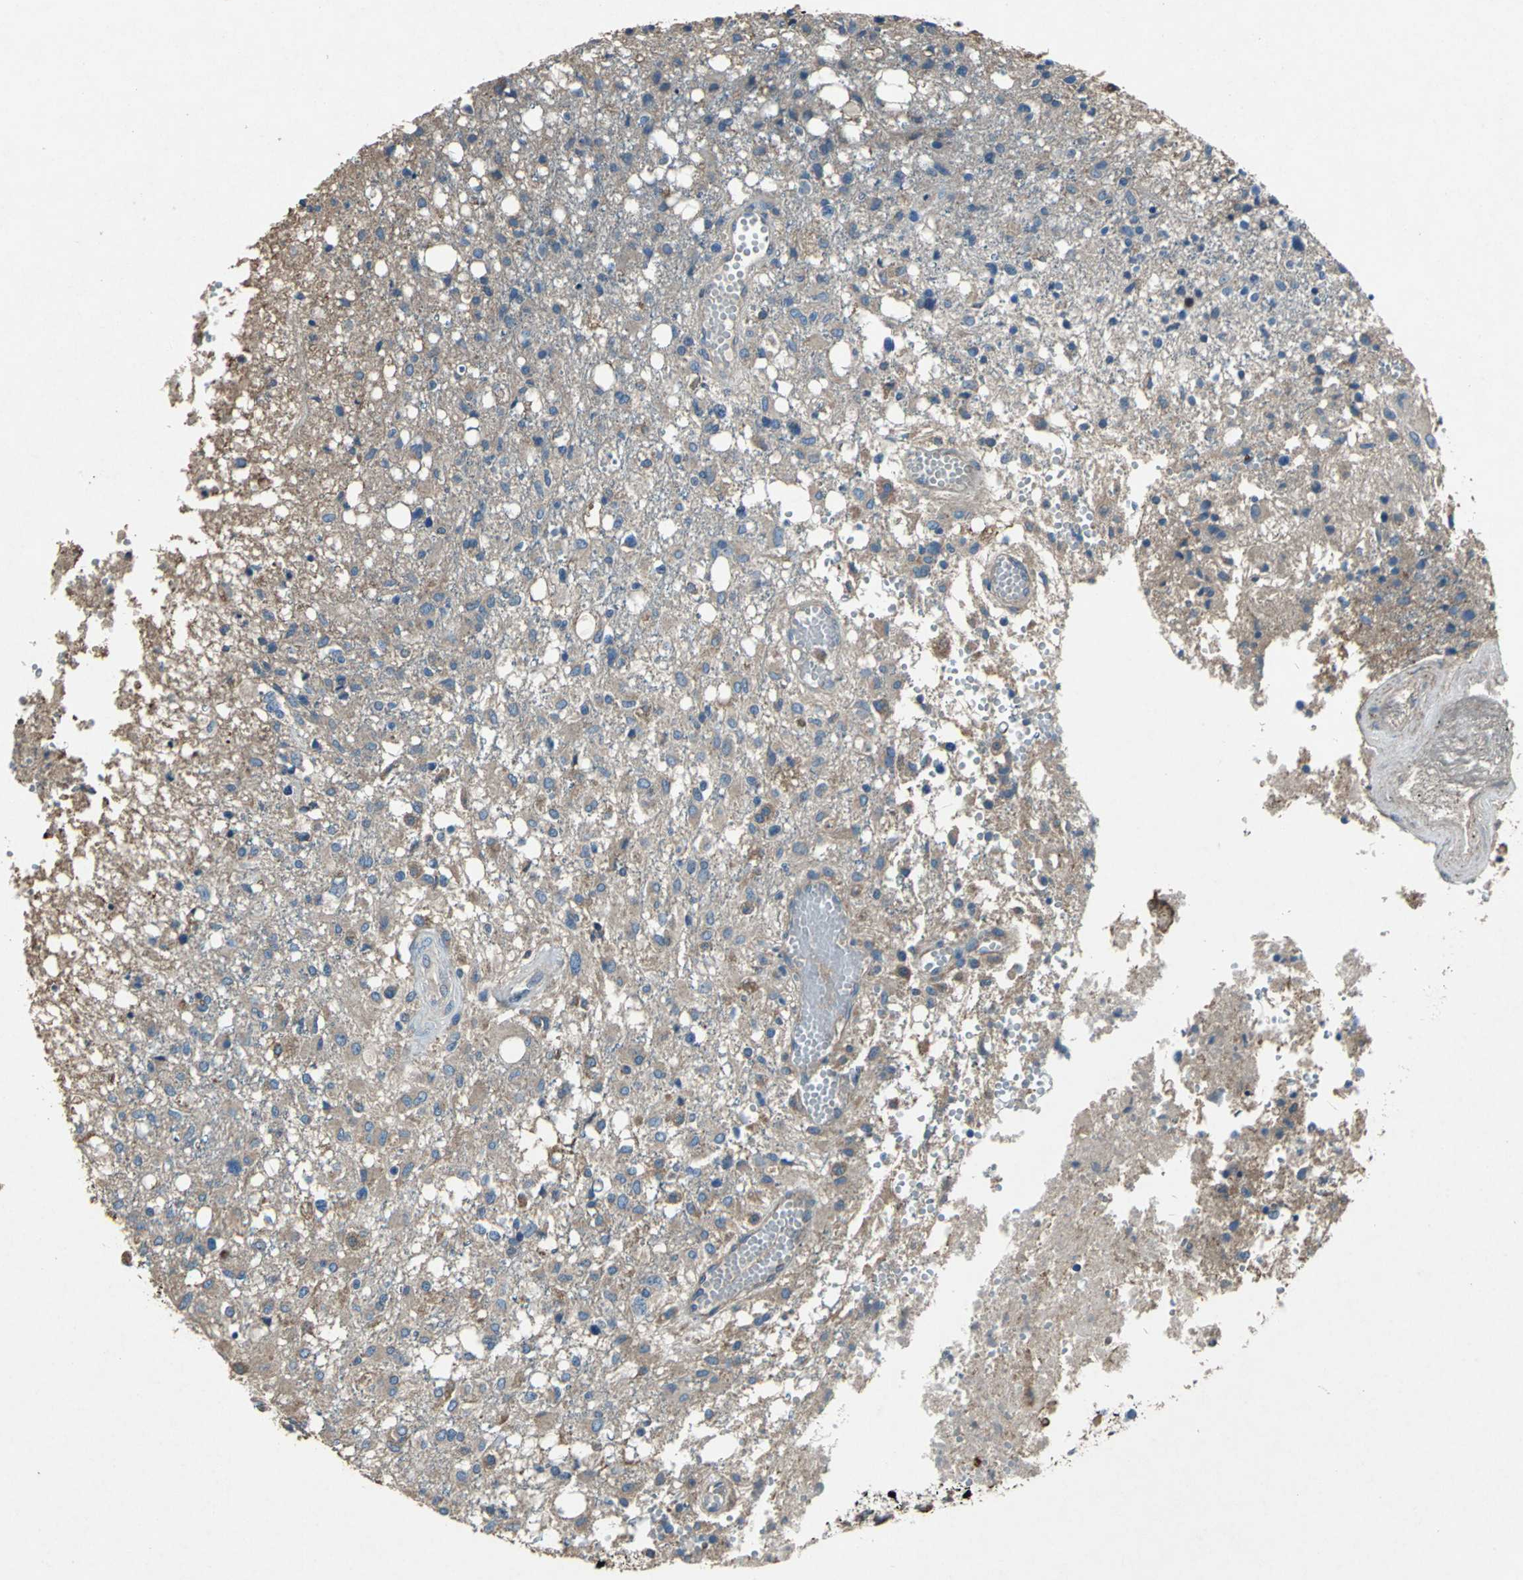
{"staining": {"intensity": "weak", "quantity": ">75%", "location": "cytoplasmic/membranous"}, "tissue": "glioma", "cell_type": "Tumor cells", "image_type": "cancer", "snomed": [{"axis": "morphology", "description": "Glioma, malignant, High grade"}, {"axis": "topography", "description": "Cerebral cortex"}], "caption": "A histopathology image of human glioma stained for a protein shows weak cytoplasmic/membranous brown staining in tumor cells. Immunohistochemistry (ihc) stains the protein of interest in brown and the nuclei are stained blue.", "gene": "HEPH", "patient": {"sex": "male", "age": 76}}